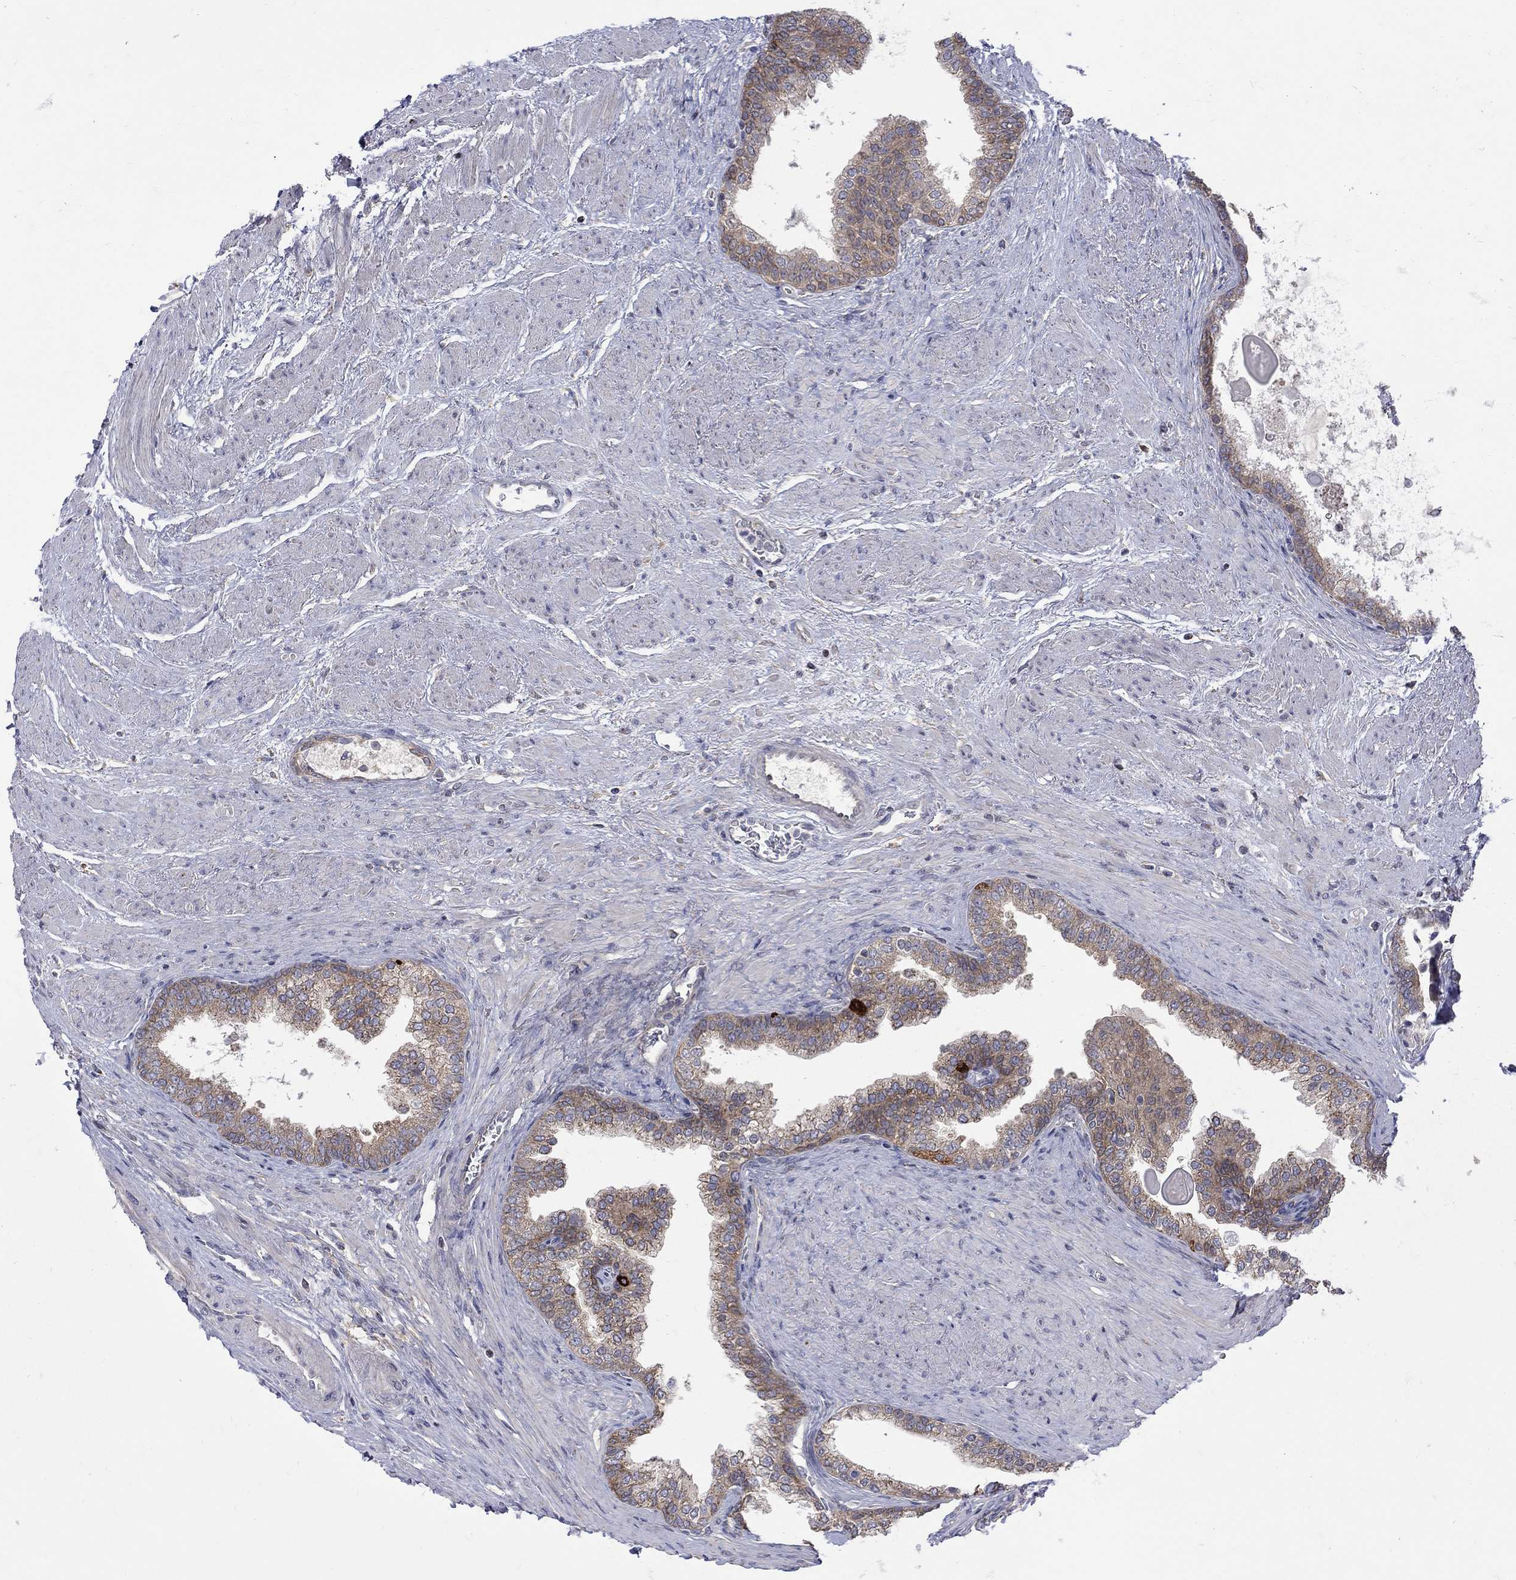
{"staining": {"intensity": "moderate", "quantity": "25%-75%", "location": "cytoplasmic/membranous"}, "tissue": "prostate cancer", "cell_type": "Tumor cells", "image_type": "cancer", "snomed": [{"axis": "morphology", "description": "Adenocarcinoma, NOS"}, {"axis": "topography", "description": "Prostate and seminal vesicle, NOS"}, {"axis": "topography", "description": "Prostate"}], "caption": "Protein staining of adenocarcinoma (prostate) tissue shows moderate cytoplasmic/membranous positivity in approximately 25%-75% of tumor cells.", "gene": "SH2B1", "patient": {"sex": "male", "age": 62}}